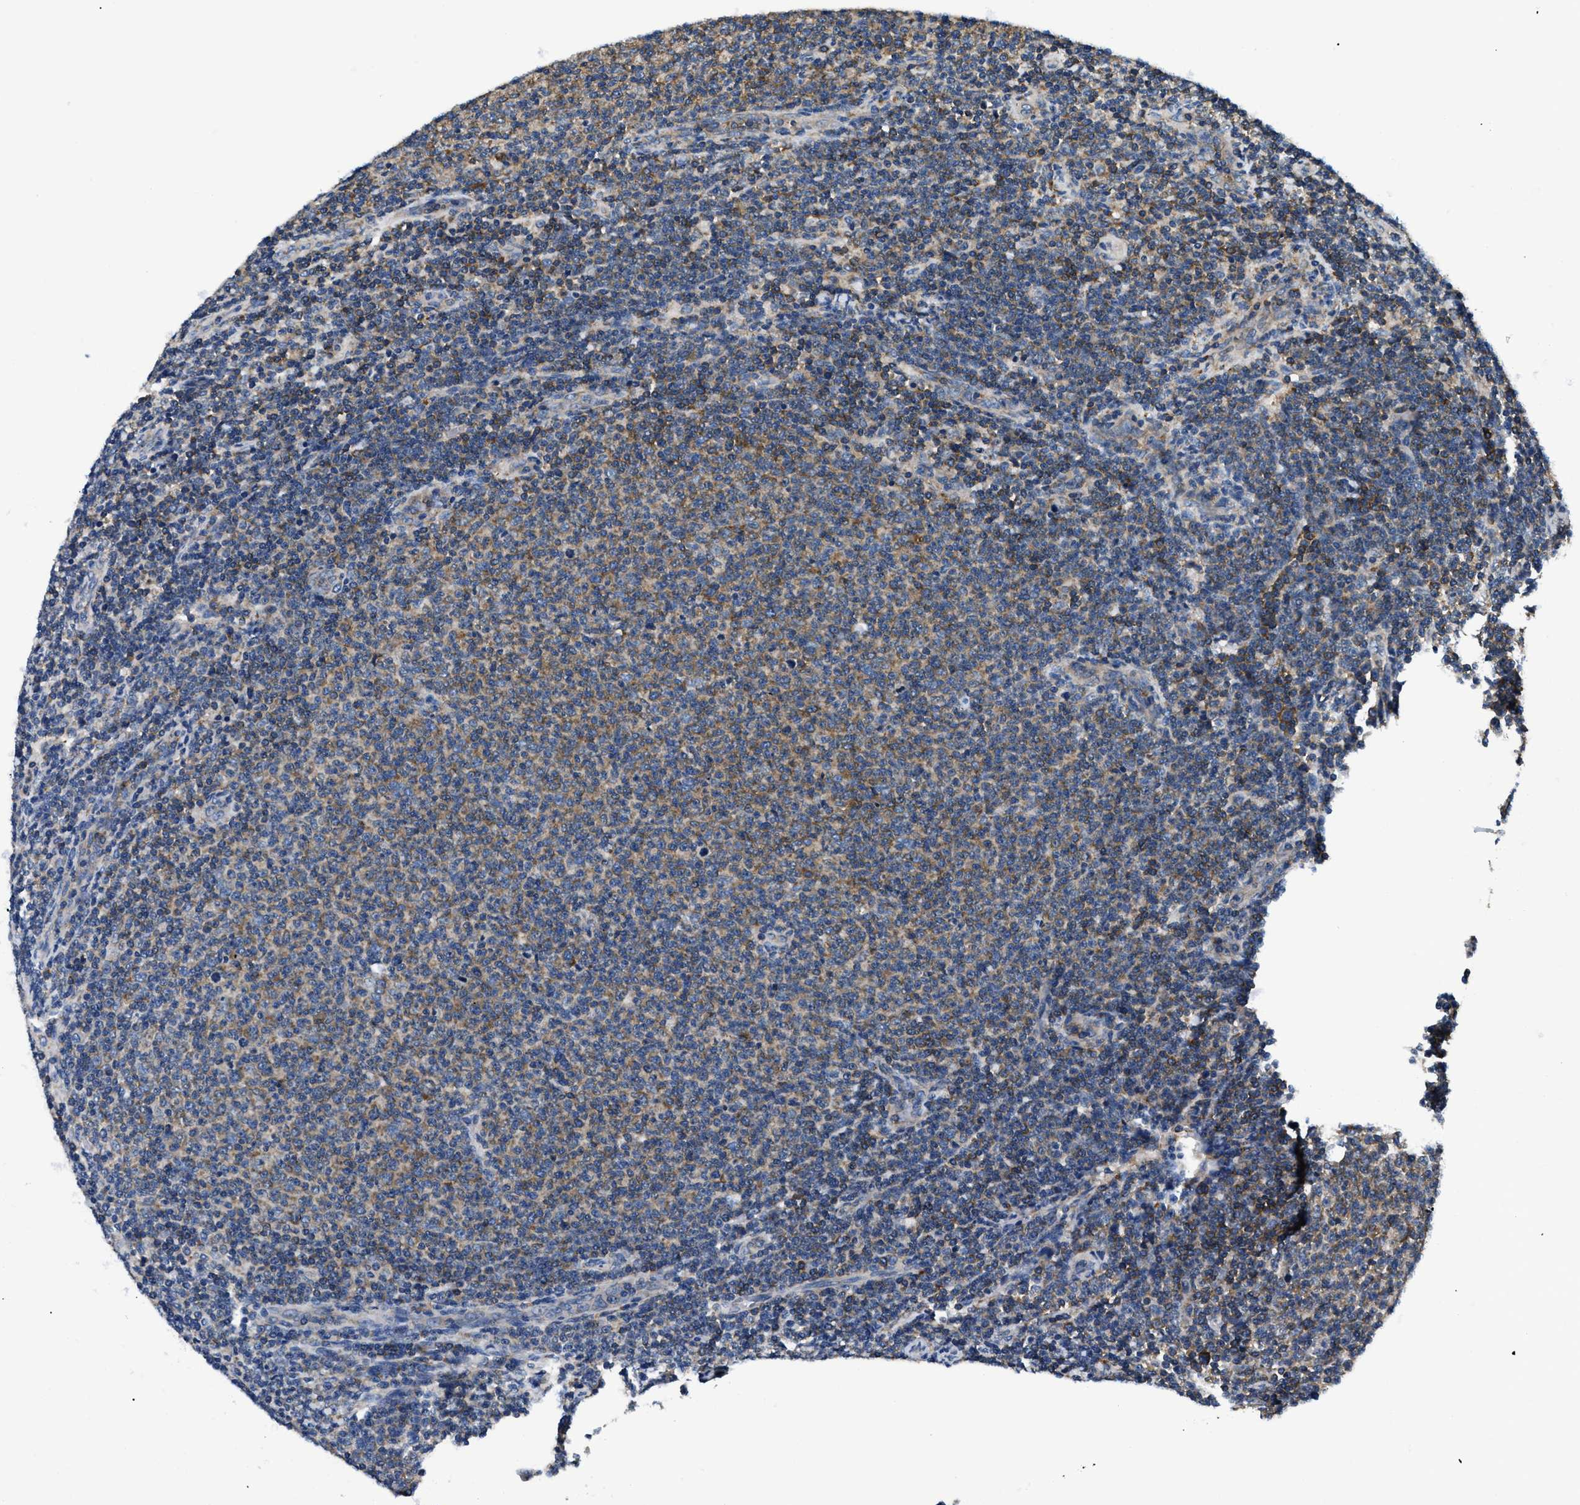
{"staining": {"intensity": "weak", "quantity": "25%-75%", "location": "cytoplasmic/membranous"}, "tissue": "lymphoma", "cell_type": "Tumor cells", "image_type": "cancer", "snomed": [{"axis": "morphology", "description": "Malignant lymphoma, non-Hodgkin's type, Low grade"}, {"axis": "topography", "description": "Lymph node"}], "caption": "Human low-grade malignant lymphoma, non-Hodgkin's type stained with a protein marker shows weak staining in tumor cells.", "gene": "ABCF1", "patient": {"sex": "male", "age": 66}}